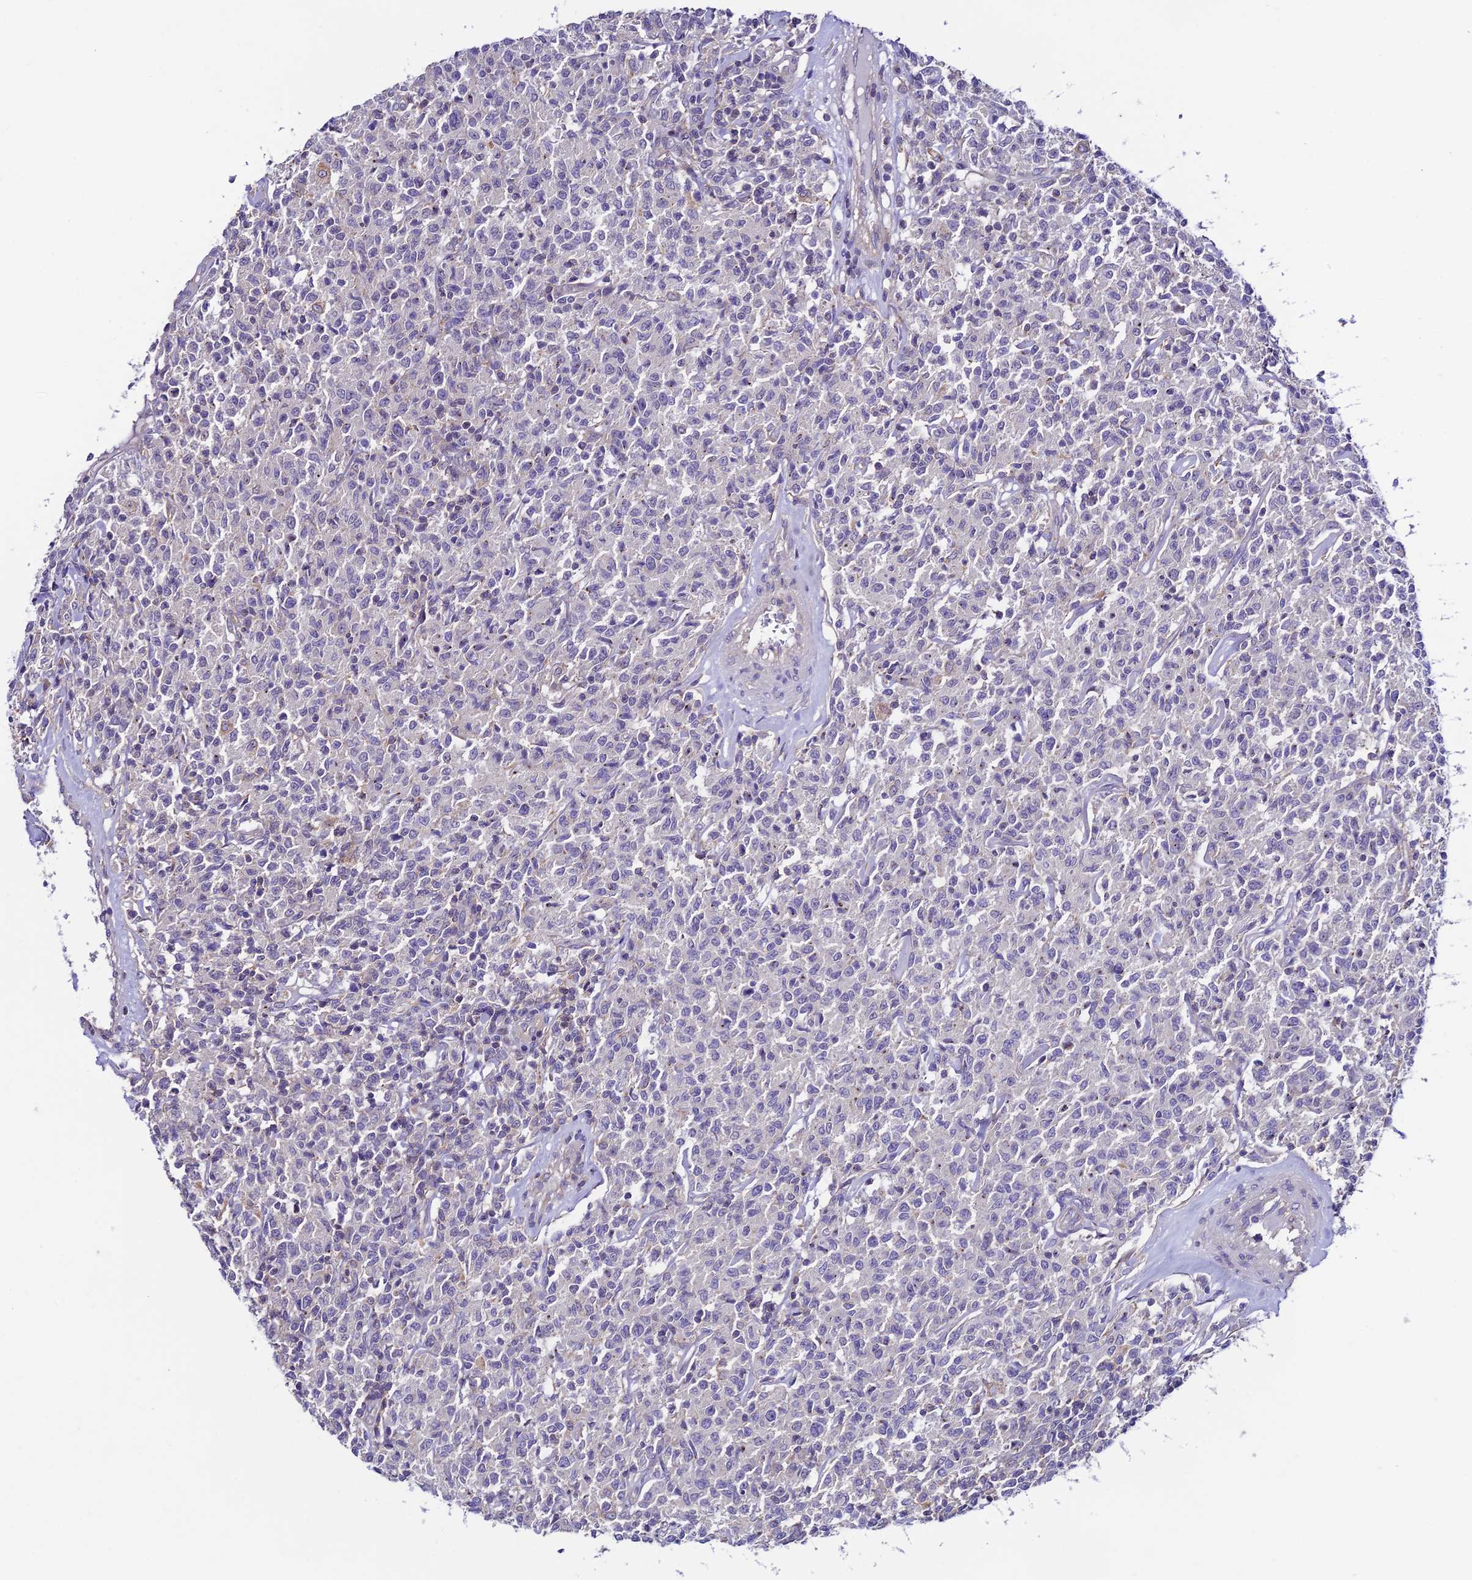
{"staining": {"intensity": "negative", "quantity": "none", "location": "none"}, "tissue": "lymphoma", "cell_type": "Tumor cells", "image_type": "cancer", "snomed": [{"axis": "morphology", "description": "Malignant lymphoma, non-Hodgkin's type, Low grade"}, {"axis": "topography", "description": "Small intestine"}], "caption": "Immunohistochemical staining of low-grade malignant lymphoma, non-Hodgkin's type shows no significant positivity in tumor cells. (DAB immunohistochemistry (IHC), high magnification).", "gene": "BRME1", "patient": {"sex": "female", "age": 59}}